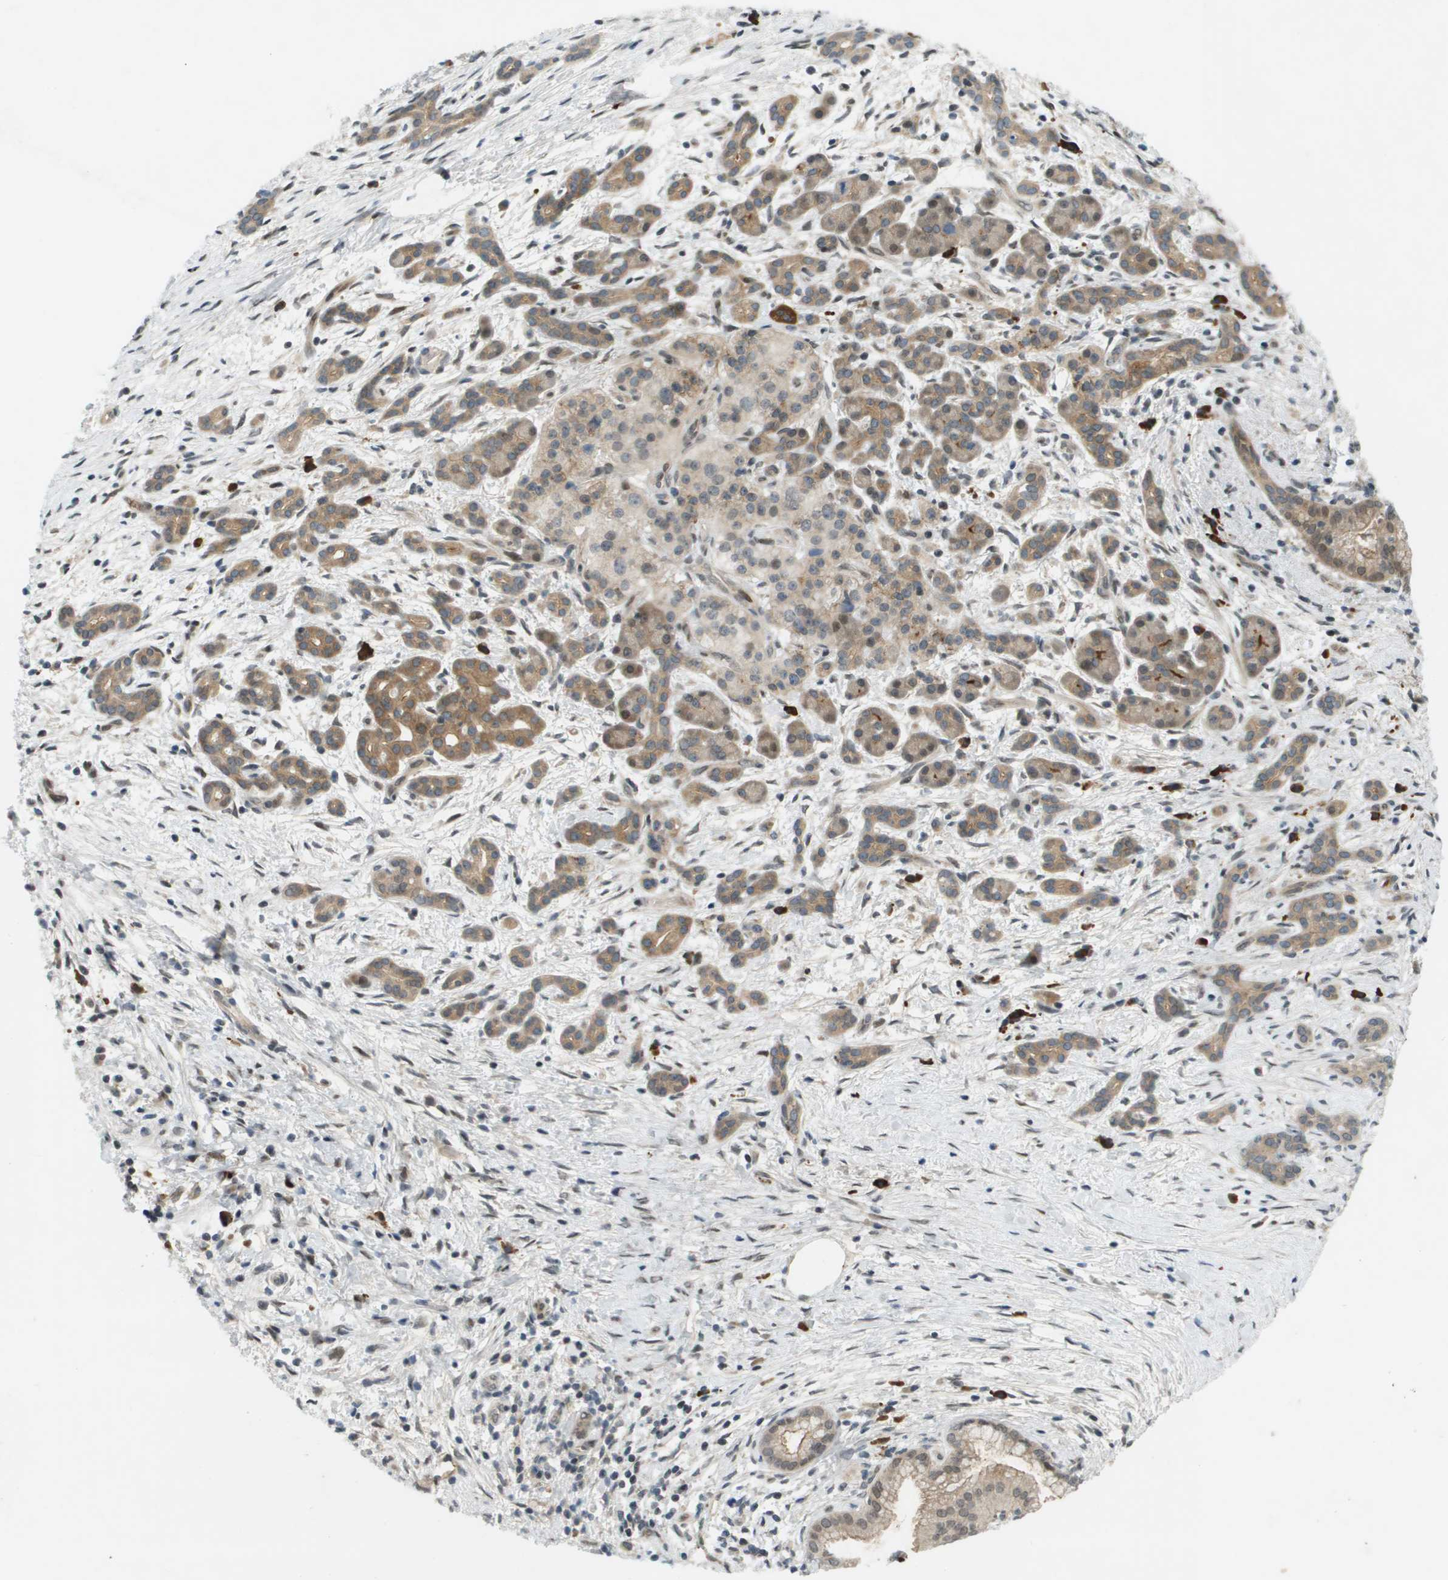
{"staining": {"intensity": "weak", "quantity": ">75%", "location": "cytoplasmic/membranous,nuclear"}, "tissue": "pancreatic cancer", "cell_type": "Tumor cells", "image_type": "cancer", "snomed": [{"axis": "morphology", "description": "Adenocarcinoma, NOS"}, {"axis": "topography", "description": "Pancreas"}], "caption": "This image displays pancreatic cancer stained with immunohistochemistry (IHC) to label a protein in brown. The cytoplasmic/membranous and nuclear of tumor cells show weak positivity for the protein. Nuclei are counter-stained blue.", "gene": "CACNB4", "patient": {"sex": "female", "age": 70}}